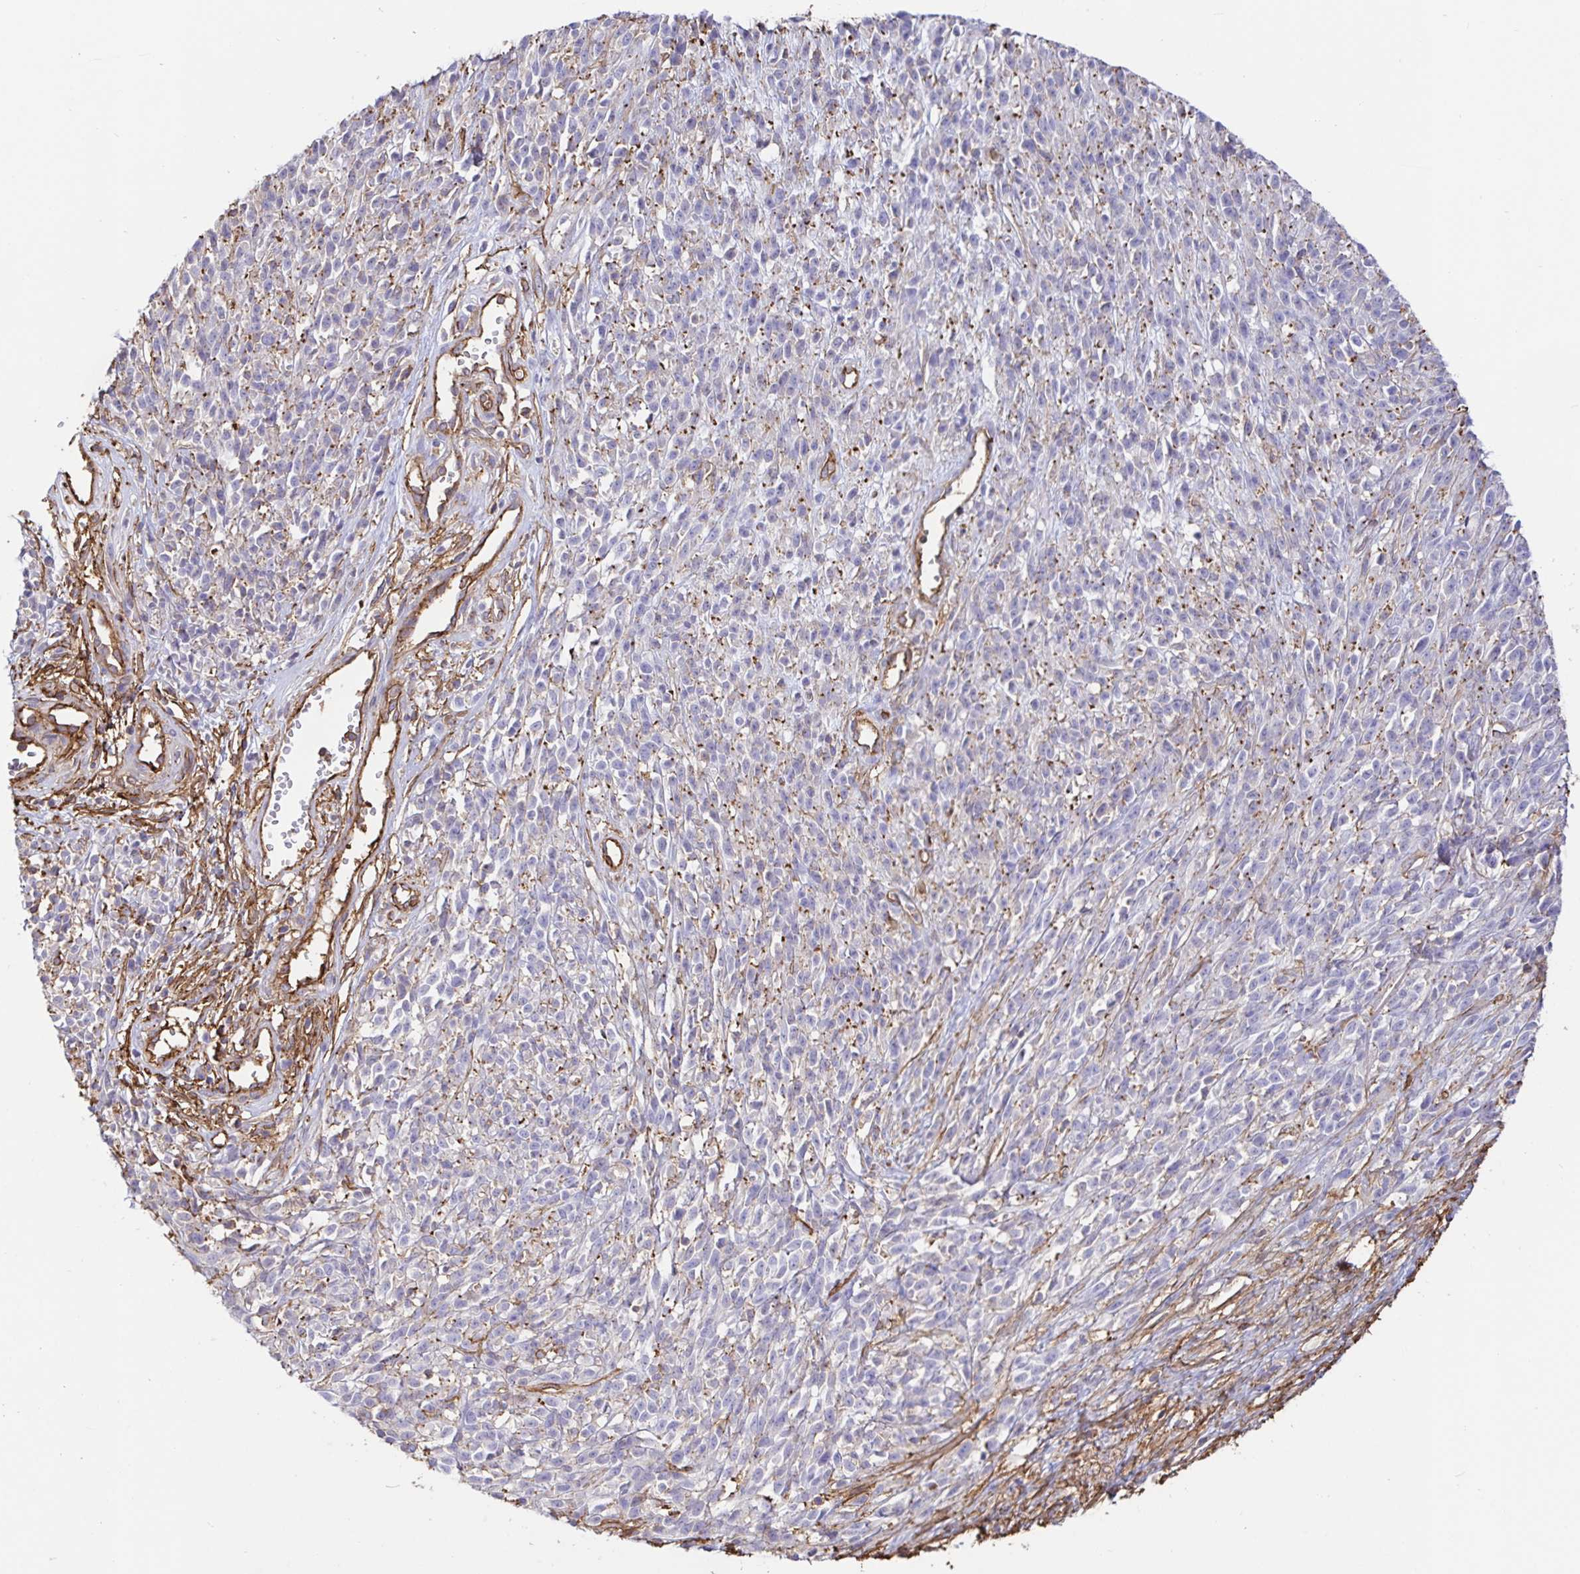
{"staining": {"intensity": "moderate", "quantity": "25%-75%", "location": "cytoplasmic/membranous"}, "tissue": "melanoma", "cell_type": "Tumor cells", "image_type": "cancer", "snomed": [{"axis": "morphology", "description": "Malignant melanoma, NOS"}, {"axis": "topography", "description": "Skin"}, {"axis": "topography", "description": "Skin of trunk"}], "caption": "Tumor cells show medium levels of moderate cytoplasmic/membranous positivity in approximately 25%-75% of cells in malignant melanoma.", "gene": "ANXA2", "patient": {"sex": "male", "age": 74}}